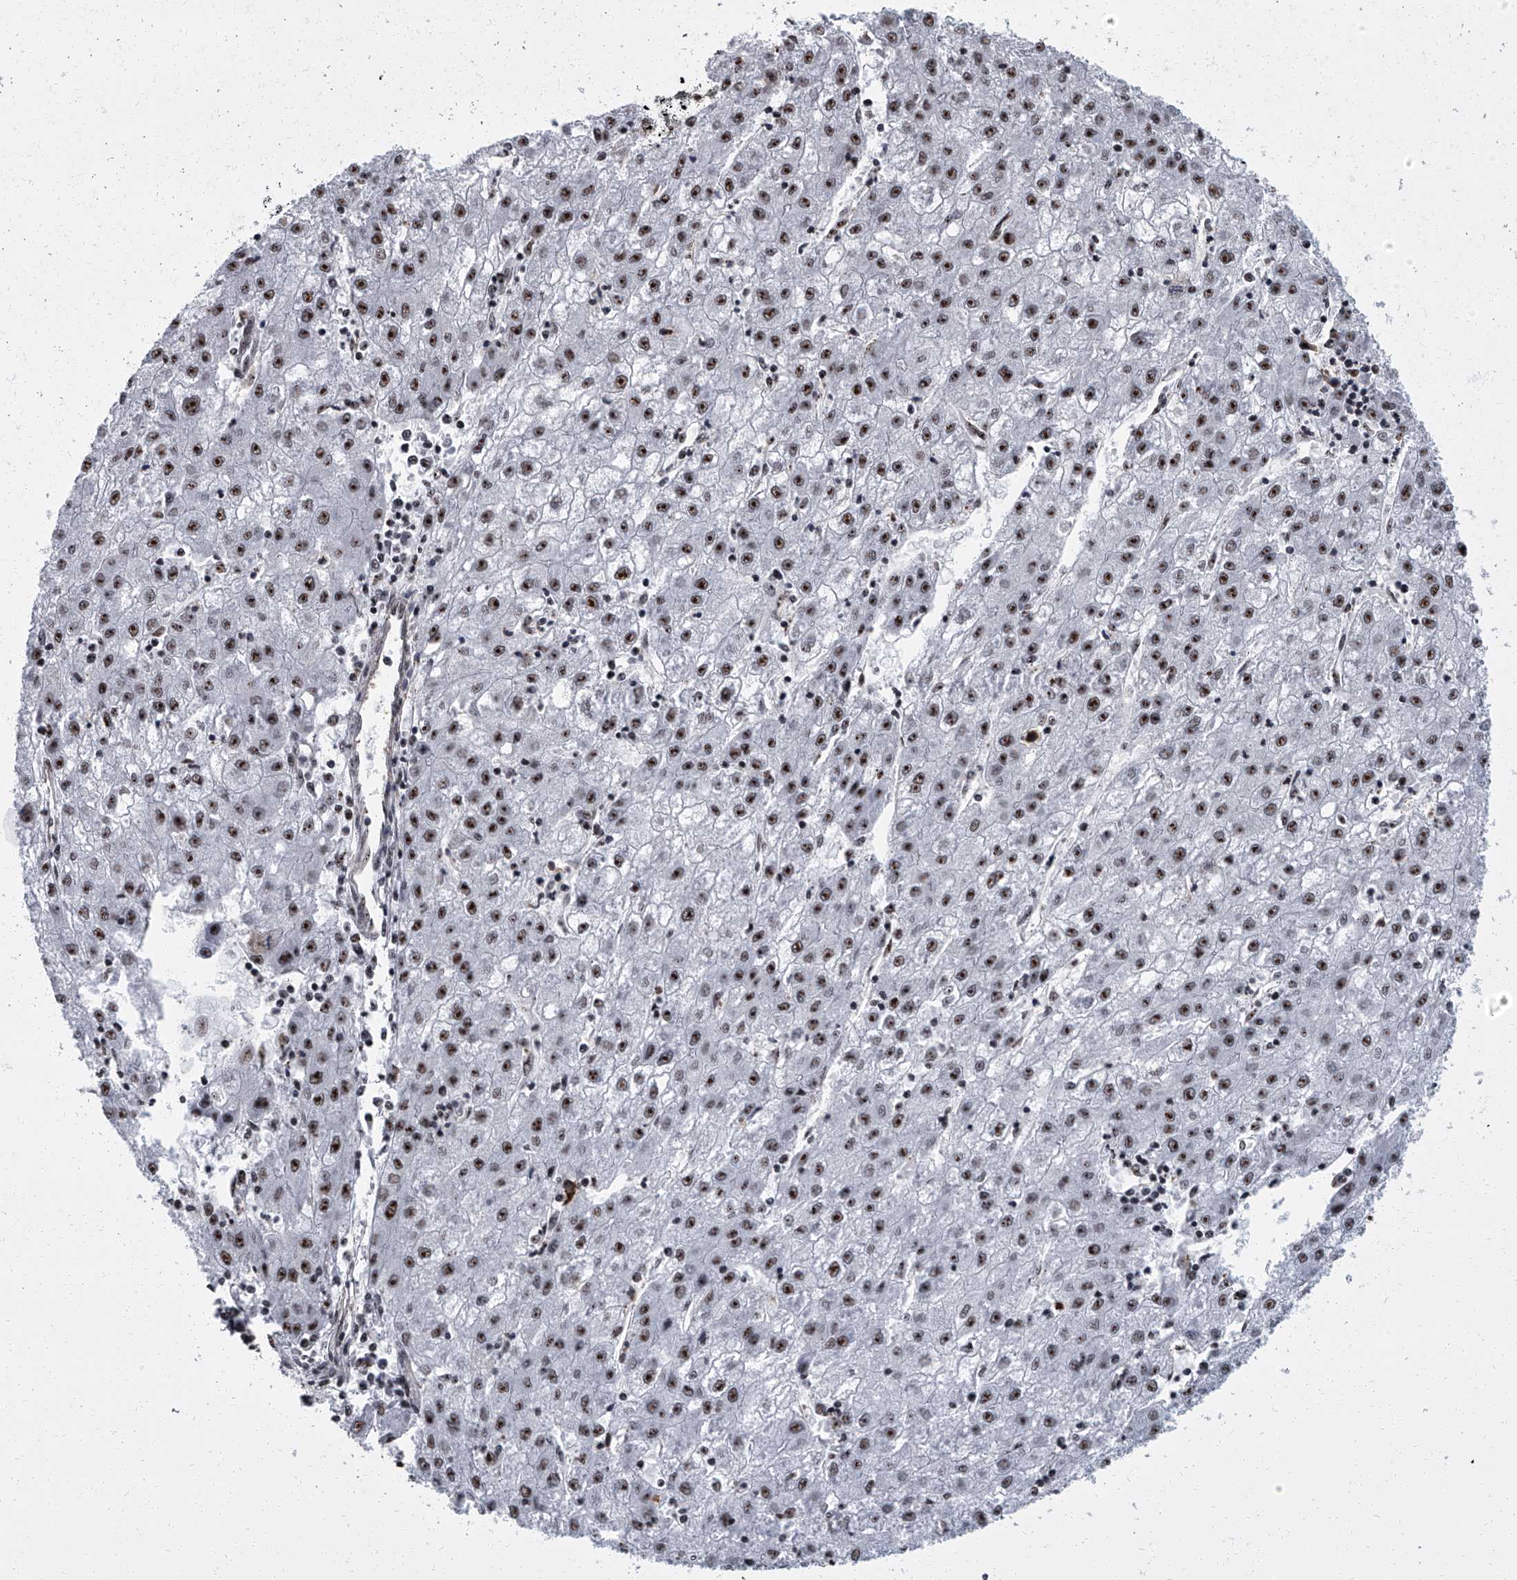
{"staining": {"intensity": "moderate", "quantity": ">75%", "location": "nuclear"}, "tissue": "liver cancer", "cell_type": "Tumor cells", "image_type": "cancer", "snomed": [{"axis": "morphology", "description": "Carcinoma, Hepatocellular, NOS"}, {"axis": "topography", "description": "Liver"}], "caption": "Immunohistochemical staining of liver cancer displays medium levels of moderate nuclear positivity in about >75% of tumor cells.", "gene": "ZNF518B", "patient": {"sex": "male", "age": 72}}